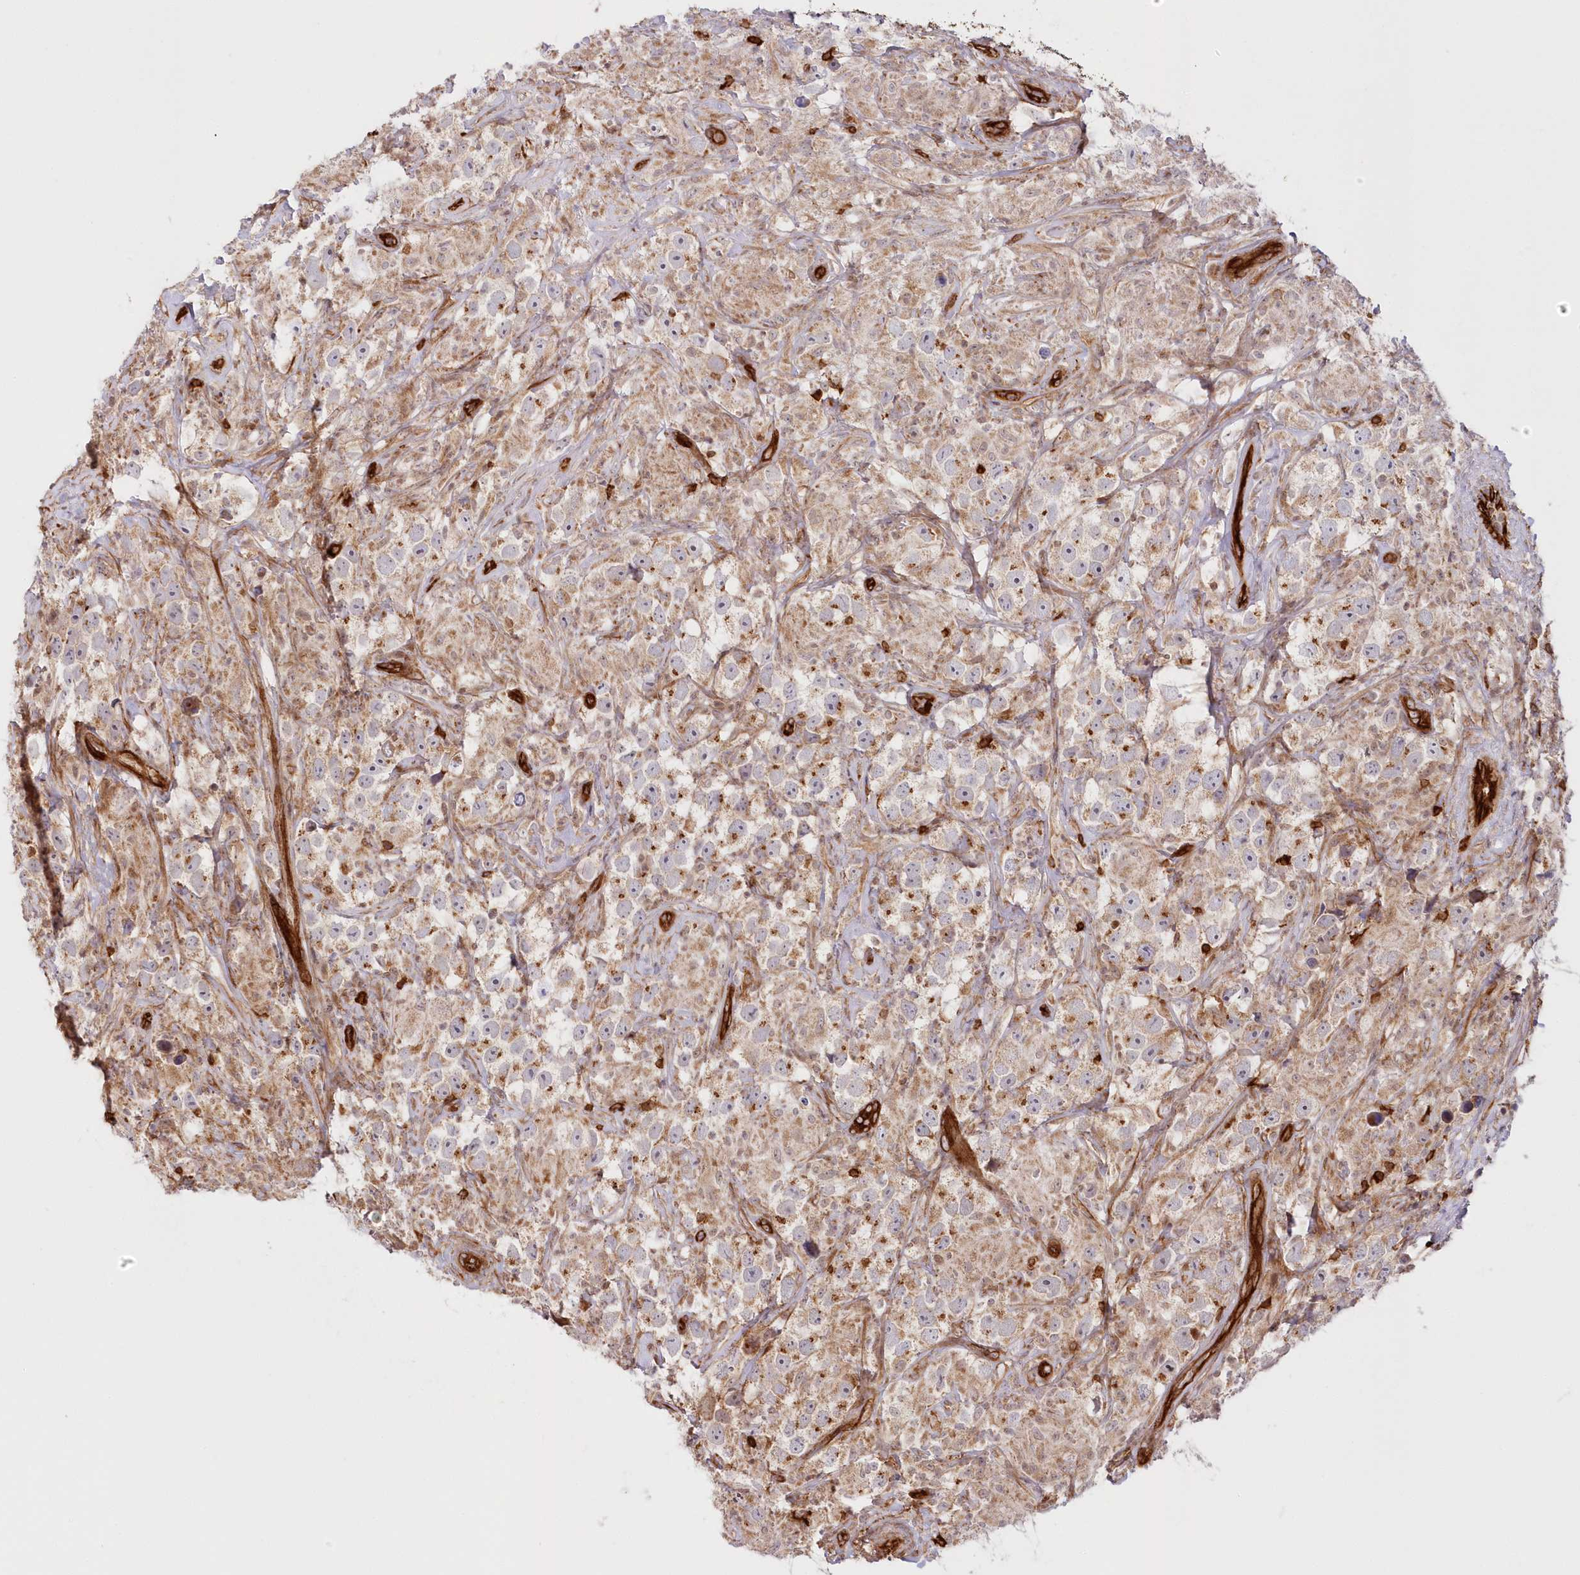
{"staining": {"intensity": "moderate", "quantity": ">75%", "location": "cytoplasmic/membranous"}, "tissue": "testis cancer", "cell_type": "Tumor cells", "image_type": "cancer", "snomed": [{"axis": "morphology", "description": "Seminoma, NOS"}, {"axis": "topography", "description": "Testis"}], "caption": "Tumor cells reveal medium levels of moderate cytoplasmic/membranous staining in approximately >75% of cells in human testis cancer.", "gene": "AFAP1L2", "patient": {"sex": "male", "age": 49}}